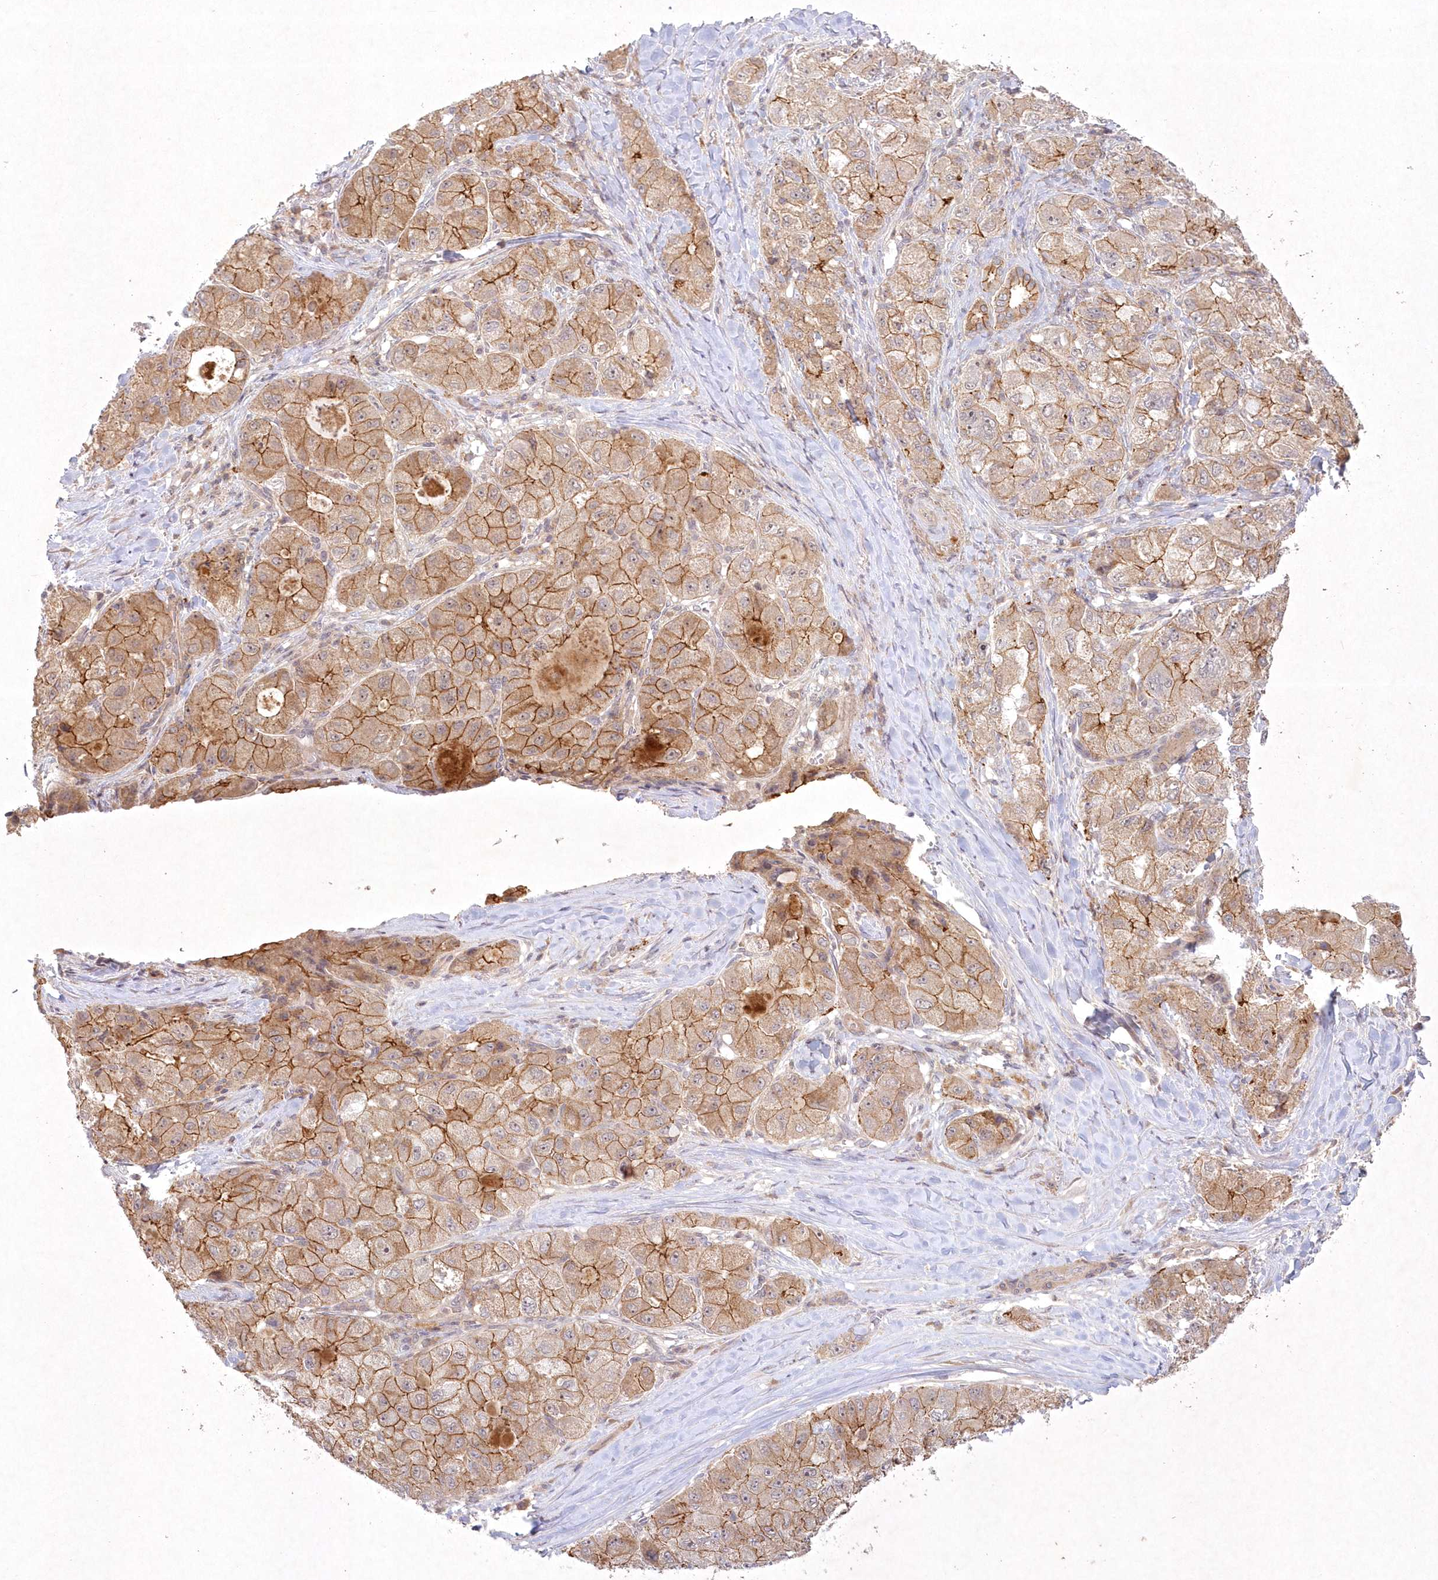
{"staining": {"intensity": "moderate", "quantity": ">75%", "location": "cytoplasmic/membranous"}, "tissue": "liver cancer", "cell_type": "Tumor cells", "image_type": "cancer", "snomed": [{"axis": "morphology", "description": "Carcinoma, Hepatocellular, NOS"}, {"axis": "topography", "description": "Liver"}], "caption": "About >75% of tumor cells in human liver cancer (hepatocellular carcinoma) show moderate cytoplasmic/membranous protein expression as visualized by brown immunohistochemical staining.", "gene": "TOGARAM2", "patient": {"sex": "male", "age": 80}}